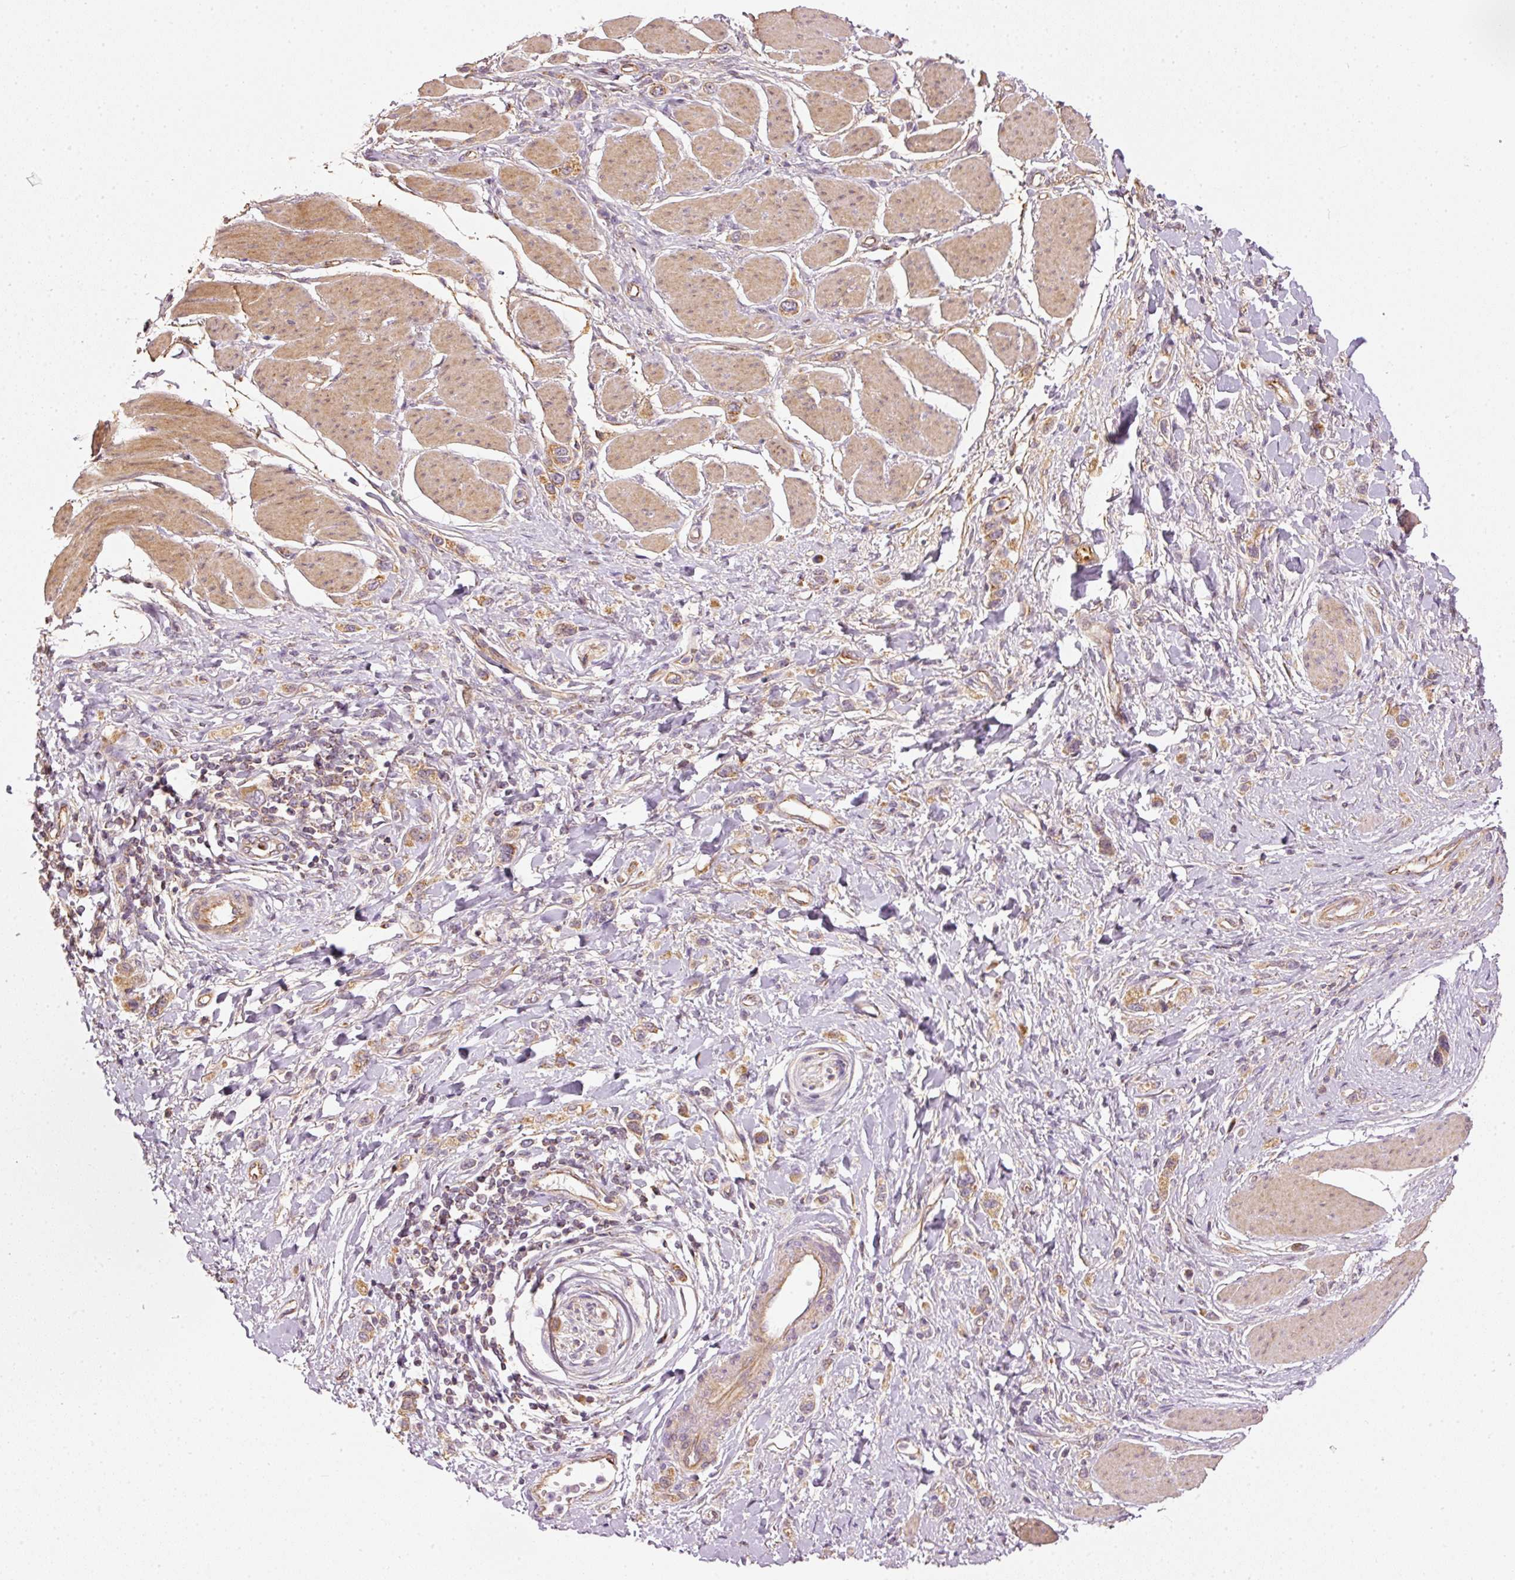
{"staining": {"intensity": "moderate", "quantity": ">75%", "location": "cytoplasmic/membranous"}, "tissue": "stomach cancer", "cell_type": "Tumor cells", "image_type": "cancer", "snomed": [{"axis": "morphology", "description": "Adenocarcinoma, NOS"}, {"axis": "topography", "description": "Stomach"}], "caption": "DAB (3,3'-diaminobenzidine) immunohistochemical staining of human stomach adenocarcinoma shows moderate cytoplasmic/membranous protein staining in approximately >75% of tumor cells.", "gene": "MTHFD1L", "patient": {"sex": "female", "age": 65}}